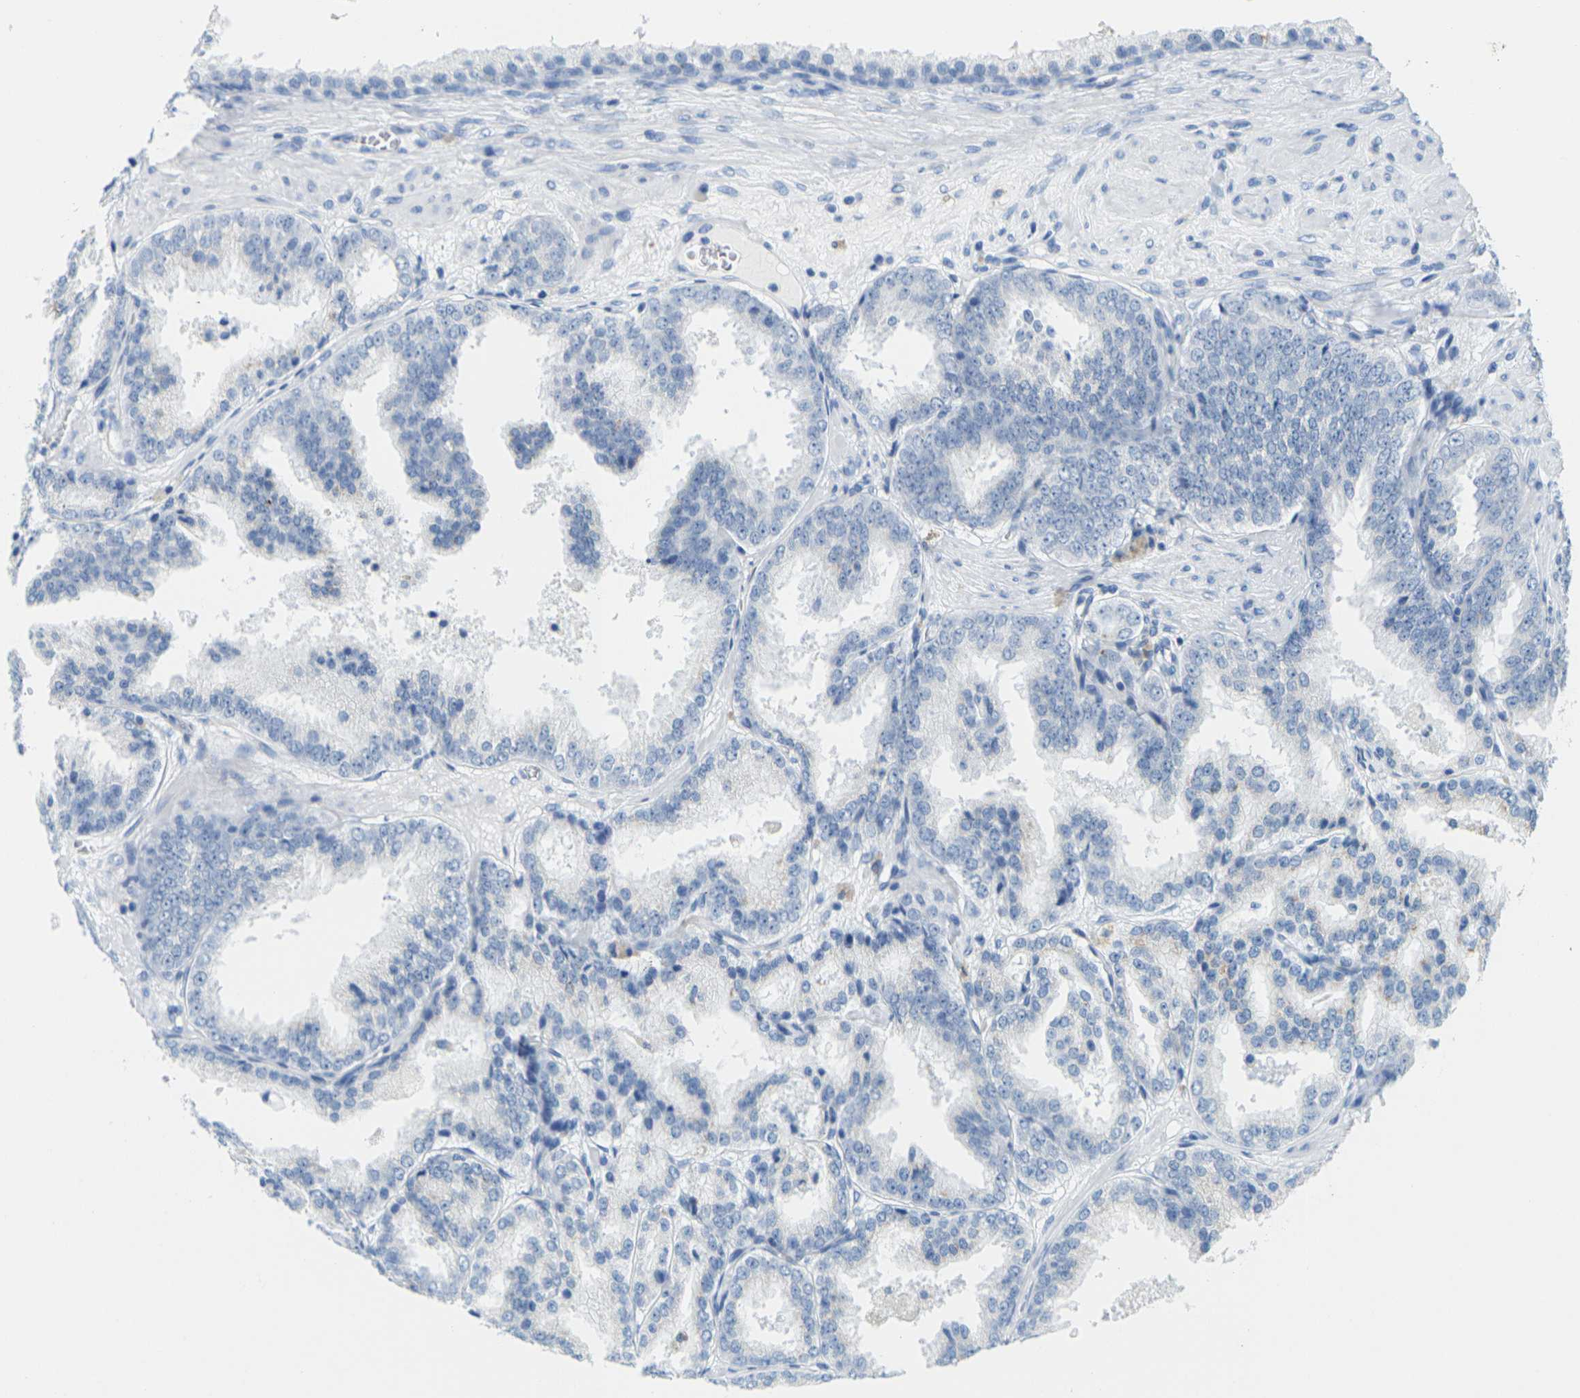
{"staining": {"intensity": "negative", "quantity": "none", "location": "none"}, "tissue": "prostate cancer", "cell_type": "Tumor cells", "image_type": "cancer", "snomed": [{"axis": "morphology", "description": "Adenocarcinoma, High grade"}, {"axis": "topography", "description": "Prostate"}], "caption": "Prostate cancer (adenocarcinoma (high-grade)) stained for a protein using IHC displays no expression tumor cells.", "gene": "FAM3D", "patient": {"sex": "male", "age": 61}}